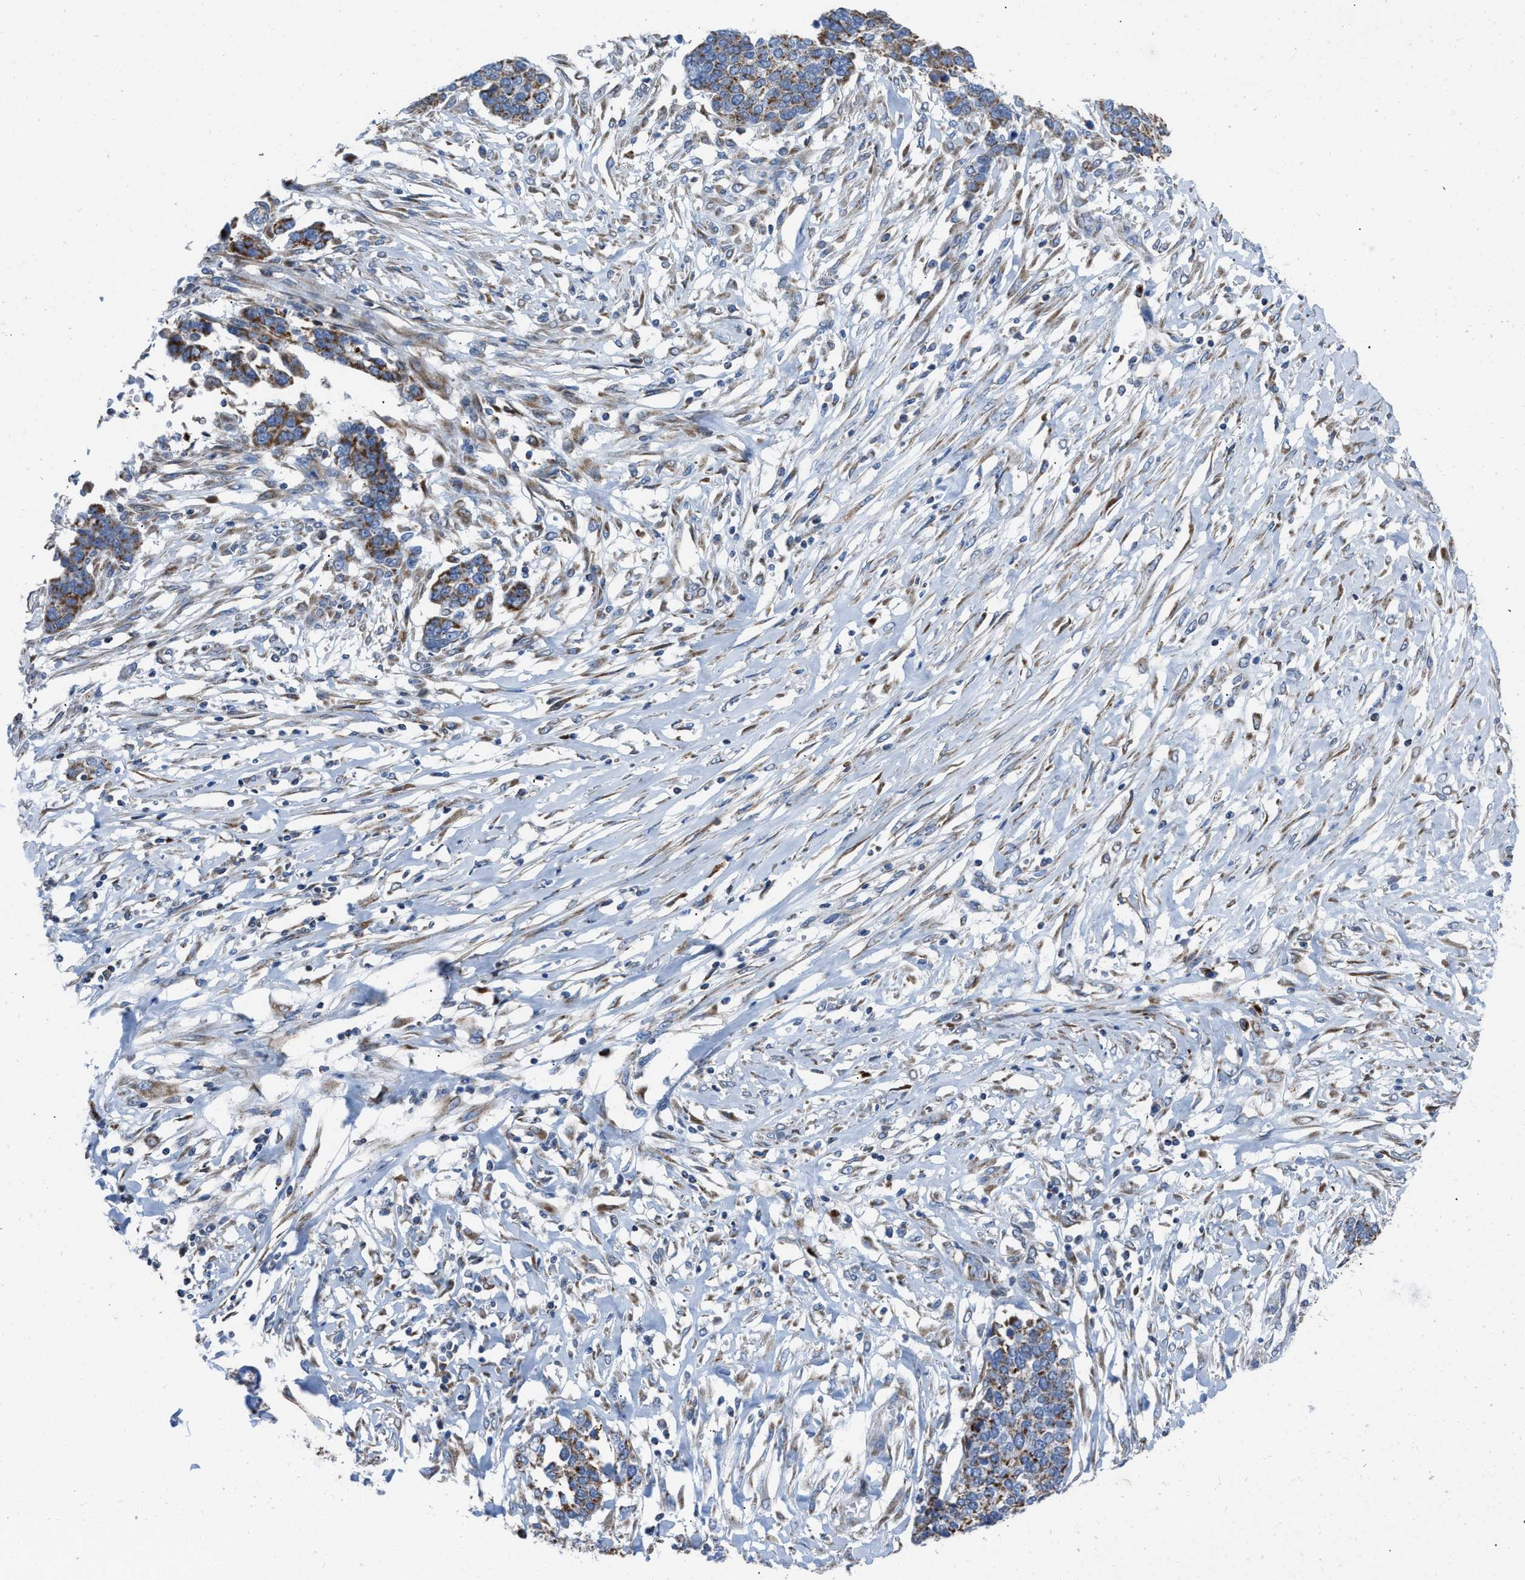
{"staining": {"intensity": "strong", "quantity": ">75%", "location": "cytoplasmic/membranous"}, "tissue": "ovarian cancer", "cell_type": "Tumor cells", "image_type": "cancer", "snomed": [{"axis": "morphology", "description": "Cystadenocarcinoma, serous, NOS"}, {"axis": "topography", "description": "Ovary"}], "caption": "Ovarian serous cystadenocarcinoma was stained to show a protein in brown. There is high levels of strong cytoplasmic/membranous staining in about >75% of tumor cells.", "gene": "ETFB", "patient": {"sex": "female", "age": 44}}